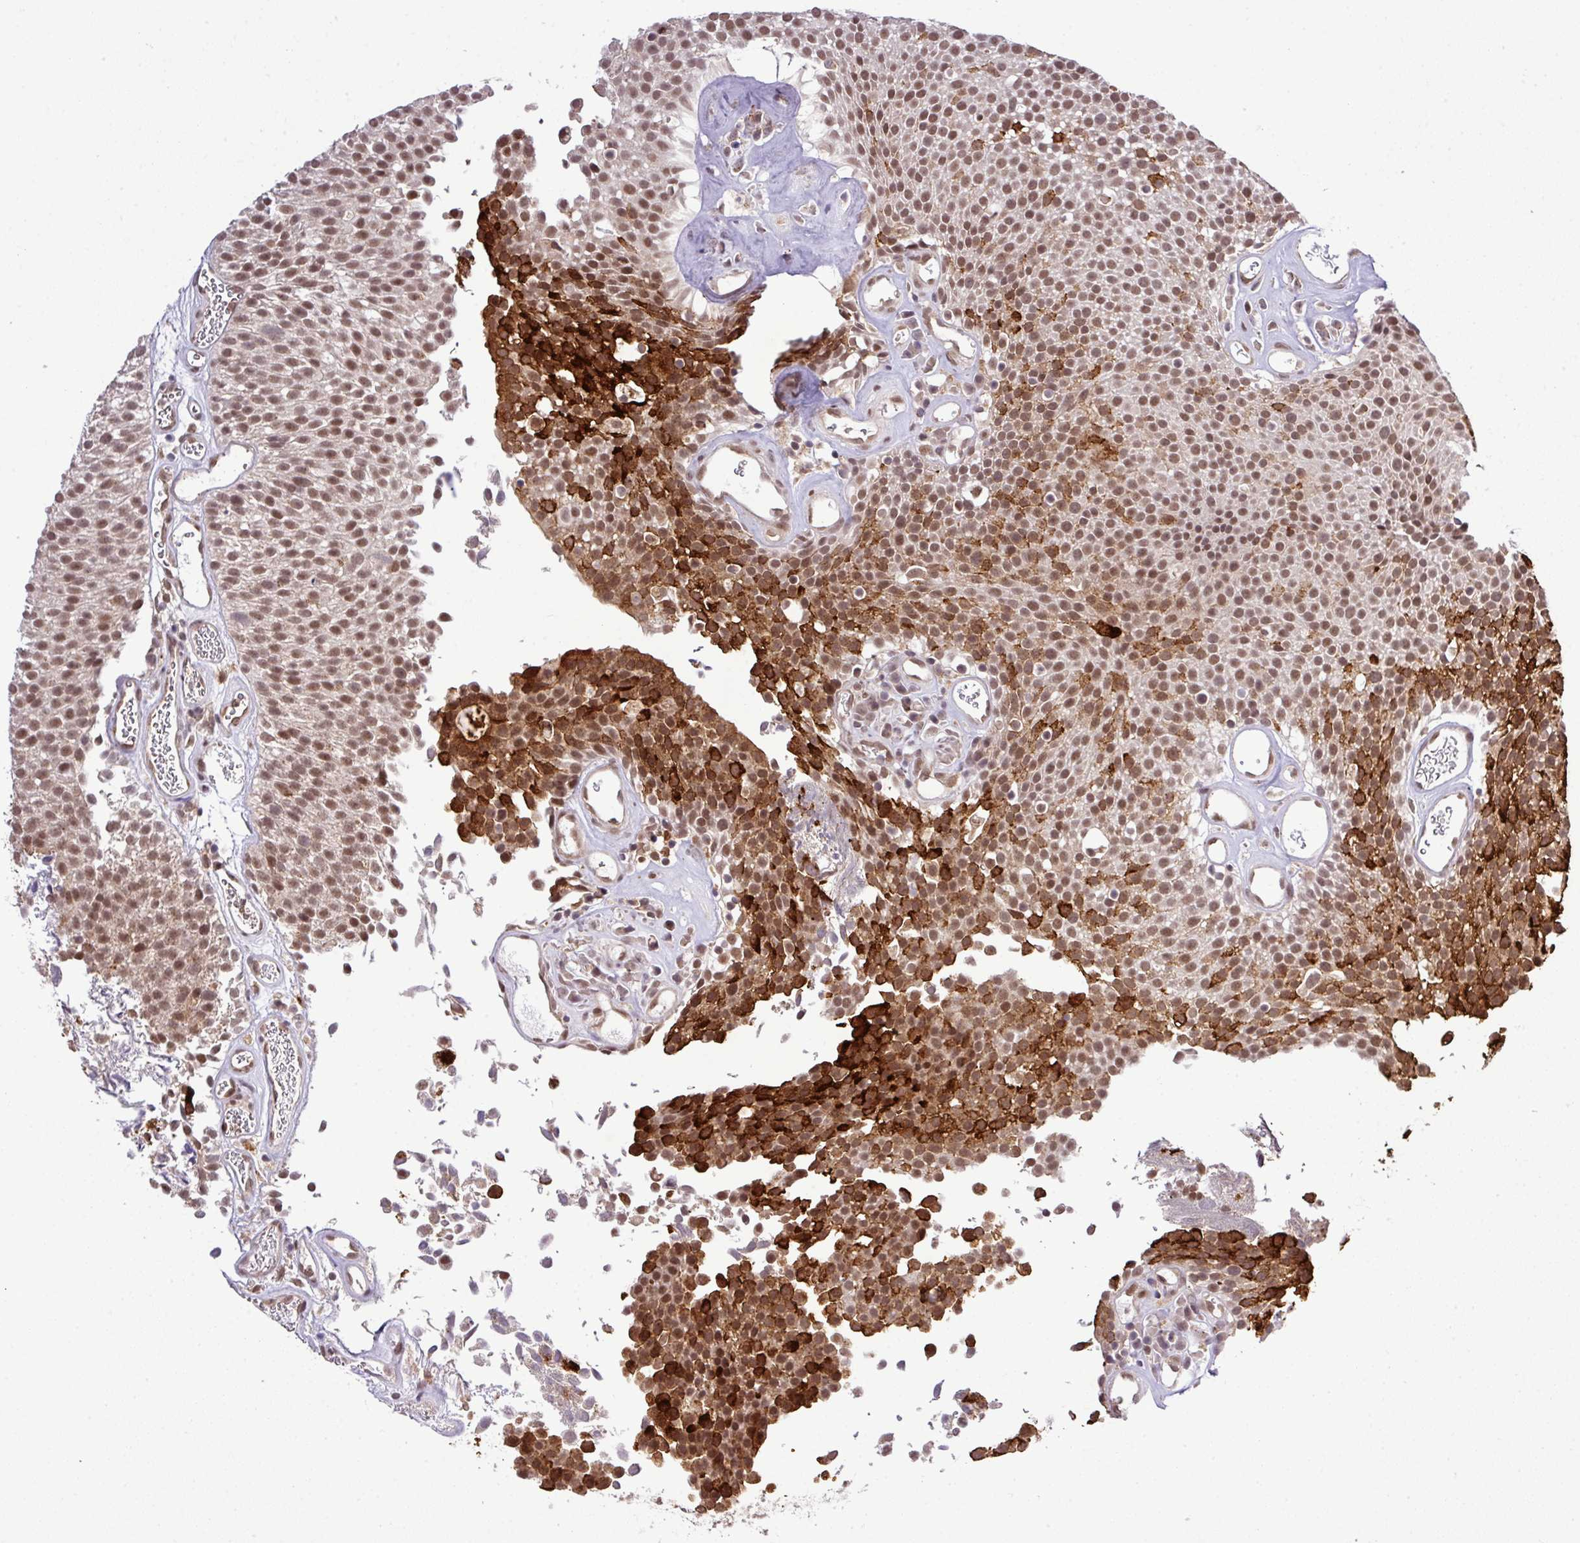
{"staining": {"intensity": "moderate", "quantity": ">75%", "location": "cytoplasmic/membranous,nuclear"}, "tissue": "urothelial cancer", "cell_type": "Tumor cells", "image_type": "cancer", "snomed": [{"axis": "morphology", "description": "Urothelial carcinoma, Low grade"}, {"axis": "topography", "description": "Urinary bladder"}], "caption": "Protein analysis of urothelial cancer tissue exhibits moderate cytoplasmic/membranous and nuclear staining in approximately >75% of tumor cells.", "gene": "SMCO4", "patient": {"sex": "female", "age": 79}}